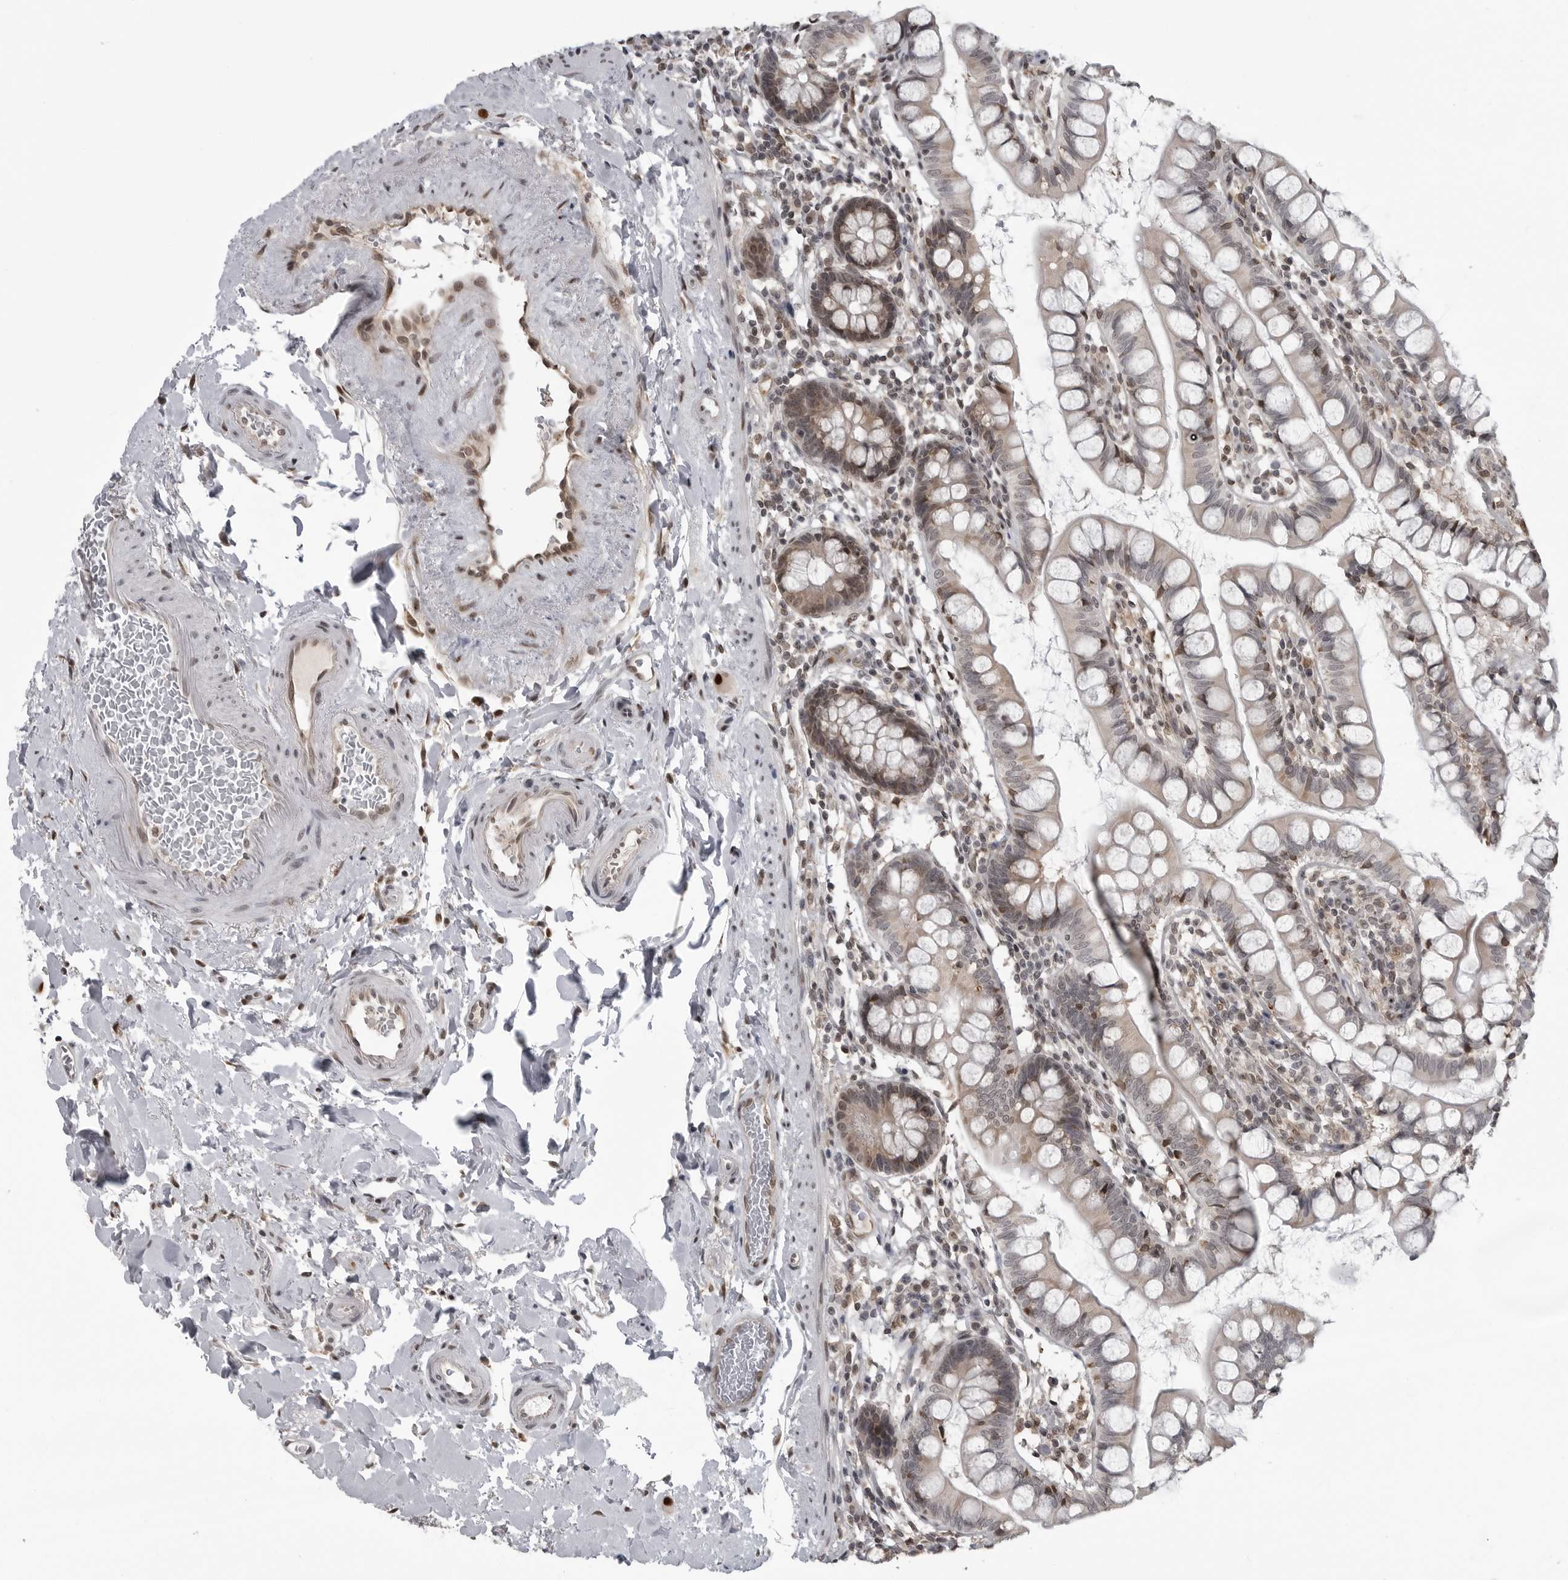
{"staining": {"intensity": "moderate", "quantity": "25%-75%", "location": "cytoplasmic/membranous,nuclear"}, "tissue": "small intestine", "cell_type": "Glandular cells", "image_type": "normal", "snomed": [{"axis": "morphology", "description": "Normal tissue, NOS"}, {"axis": "topography", "description": "Small intestine"}], "caption": "The photomicrograph displays immunohistochemical staining of normal small intestine. There is moderate cytoplasmic/membranous,nuclear expression is appreciated in about 25%-75% of glandular cells.", "gene": "C8orf58", "patient": {"sex": "female", "age": 84}}